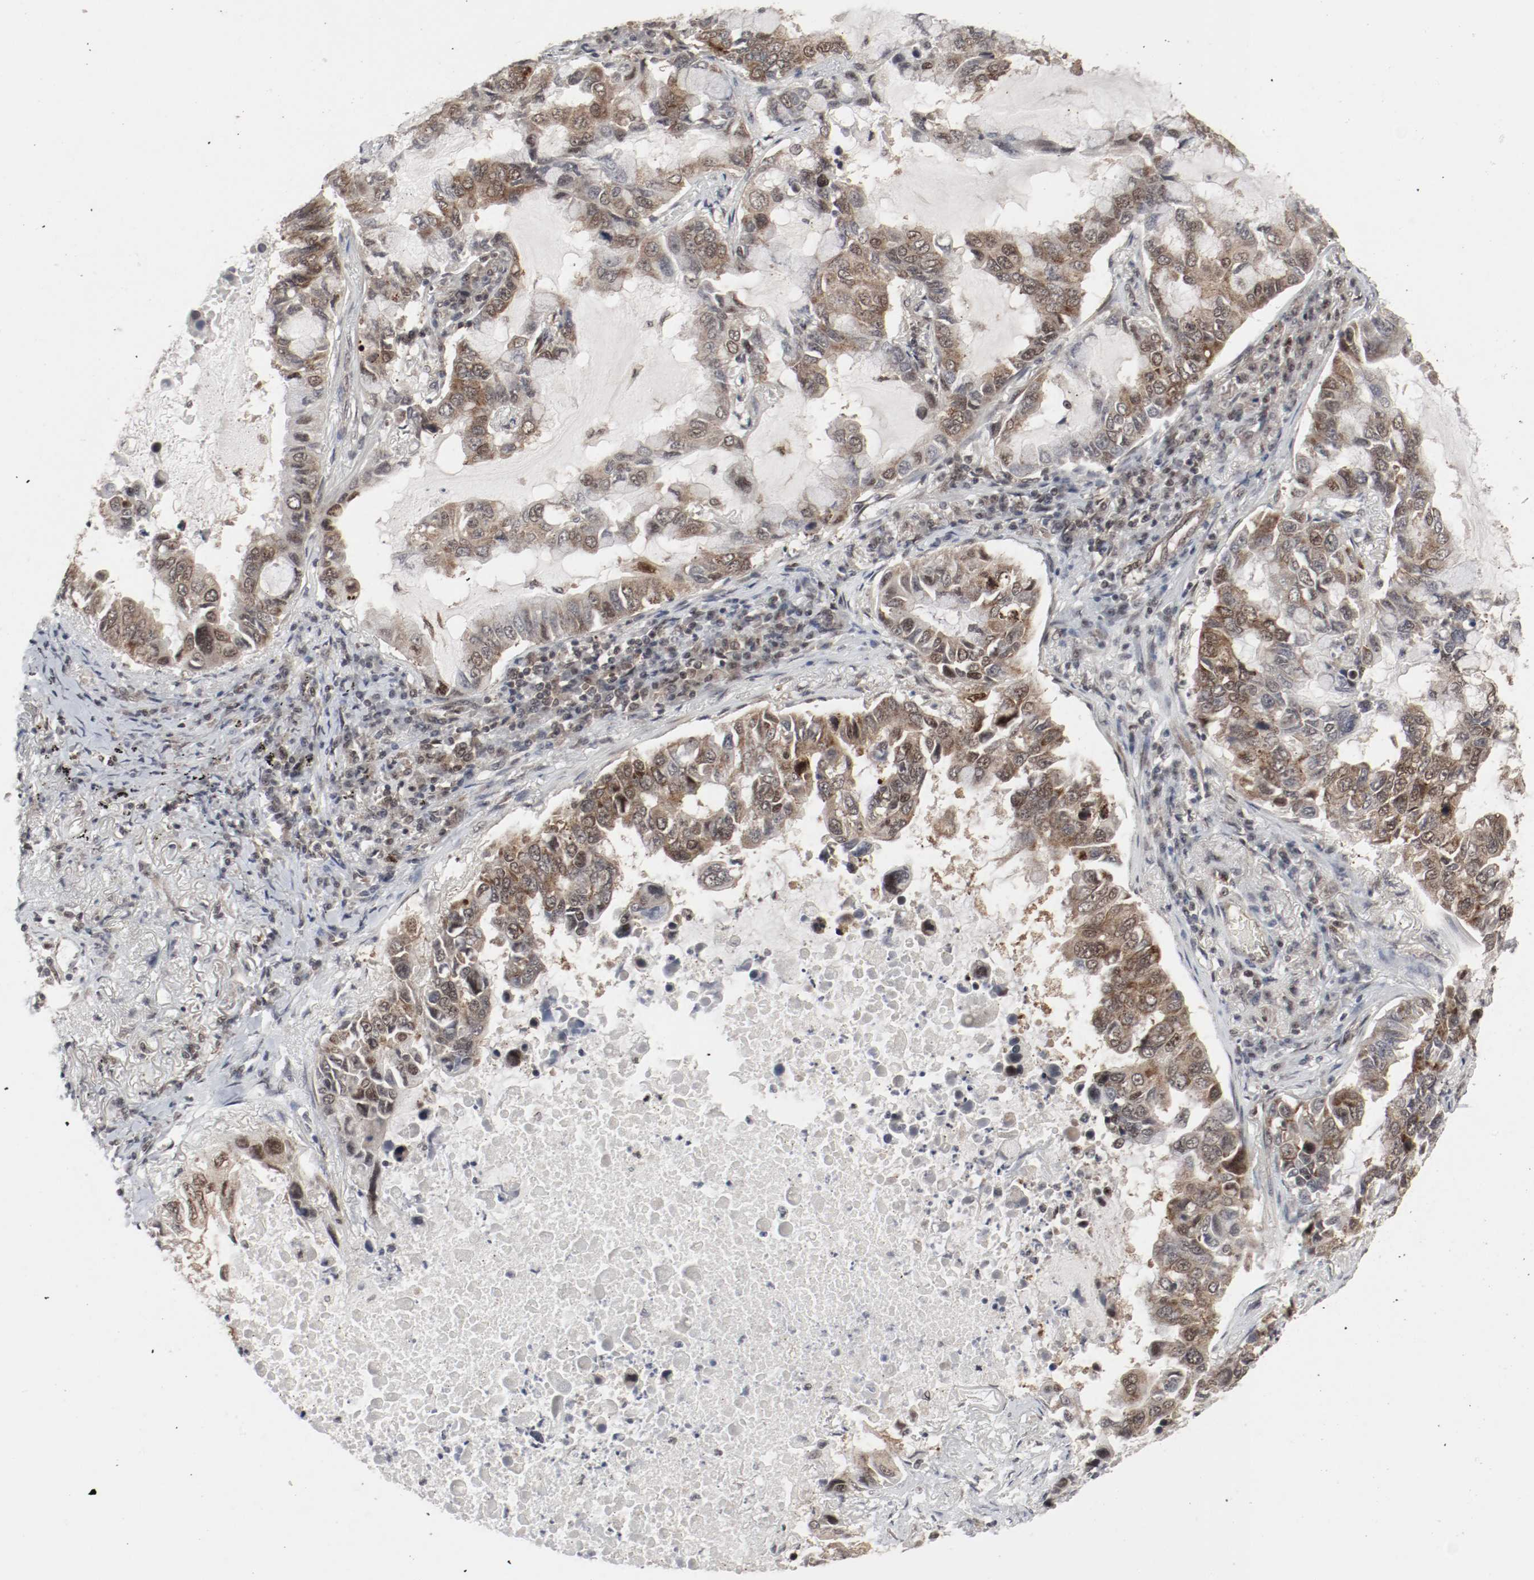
{"staining": {"intensity": "moderate", "quantity": ">75%", "location": "cytoplasmic/membranous,nuclear"}, "tissue": "lung cancer", "cell_type": "Tumor cells", "image_type": "cancer", "snomed": [{"axis": "morphology", "description": "Adenocarcinoma, NOS"}, {"axis": "topography", "description": "Lung"}], "caption": "Immunohistochemistry (IHC) of lung cancer (adenocarcinoma) shows medium levels of moderate cytoplasmic/membranous and nuclear expression in about >75% of tumor cells.", "gene": "CSNK2B", "patient": {"sex": "male", "age": 64}}